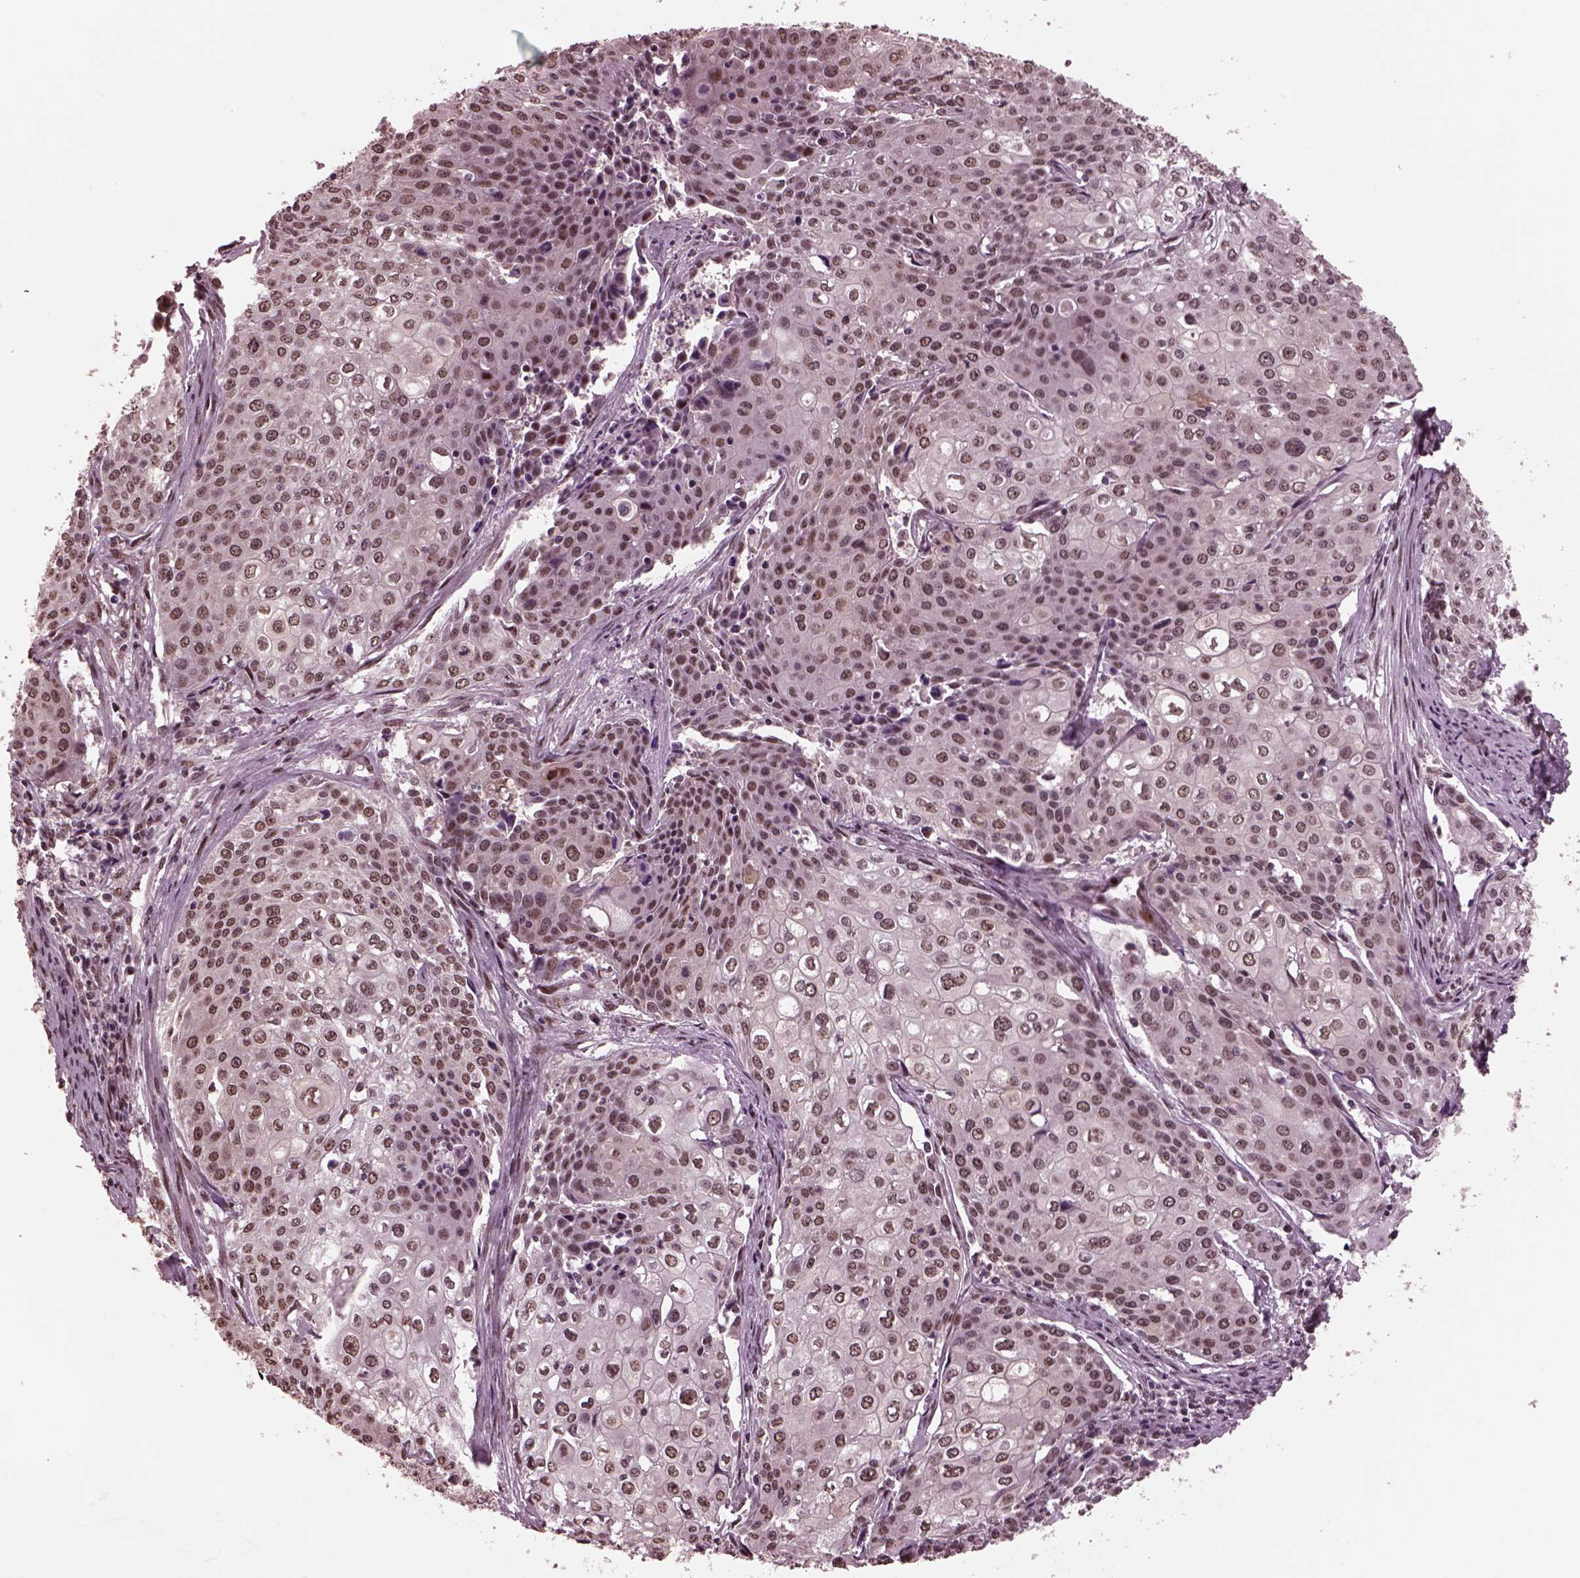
{"staining": {"intensity": "moderate", "quantity": "25%-75%", "location": "nuclear"}, "tissue": "cervical cancer", "cell_type": "Tumor cells", "image_type": "cancer", "snomed": [{"axis": "morphology", "description": "Squamous cell carcinoma, NOS"}, {"axis": "topography", "description": "Cervix"}], "caption": "Squamous cell carcinoma (cervical) stained with DAB immunohistochemistry (IHC) shows medium levels of moderate nuclear positivity in approximately 25%-75% of tumor cells.", "gene": "NAP1L5", "patient": {"sex": "female", "age": 39}}